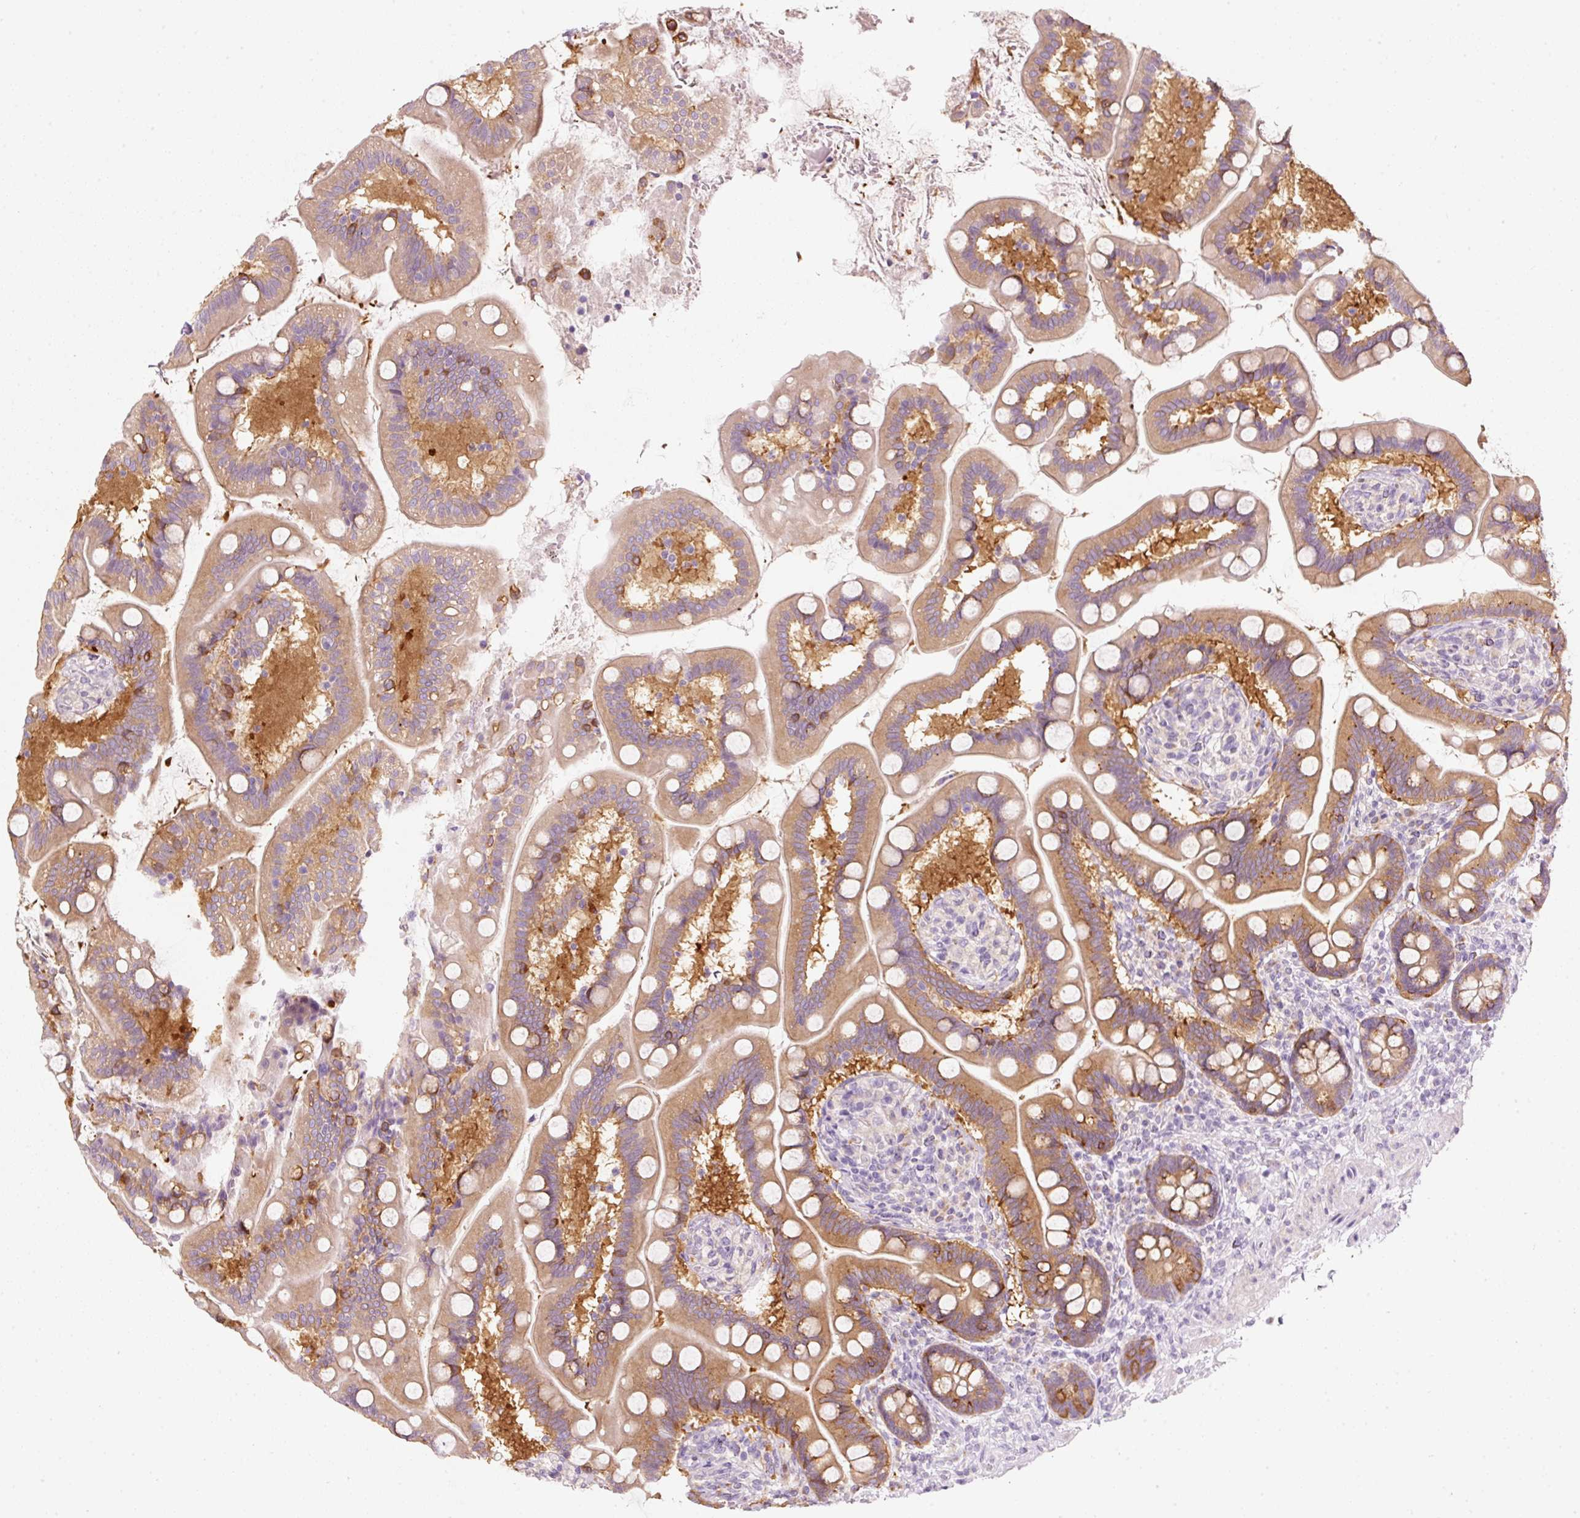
{"staining": {"intensity": "moderate", "quantity": ">75%", "location": "cytoplasmic/membranous"}, "tissue": "small intestine", "cell_type": "Glandular cells", "image_type": "normal", "snomed": [{"axis": "morphology", "description": "Normal tissue, NOS"}, {"axis": "topography", "description": "Small intestine"}], "caption": "An image of human small intestine stained for a protein displays moderate cytoplasmic/membranous brown staining in glandular cells. (Stains: DAB (3,3'-diaminobenzidine) in brown, nuclei in blue, Microscopy: brightfield microscopy at high magnification).", "gene": "PDXDC1", "patient": {"sex": "female", "age": 64}}